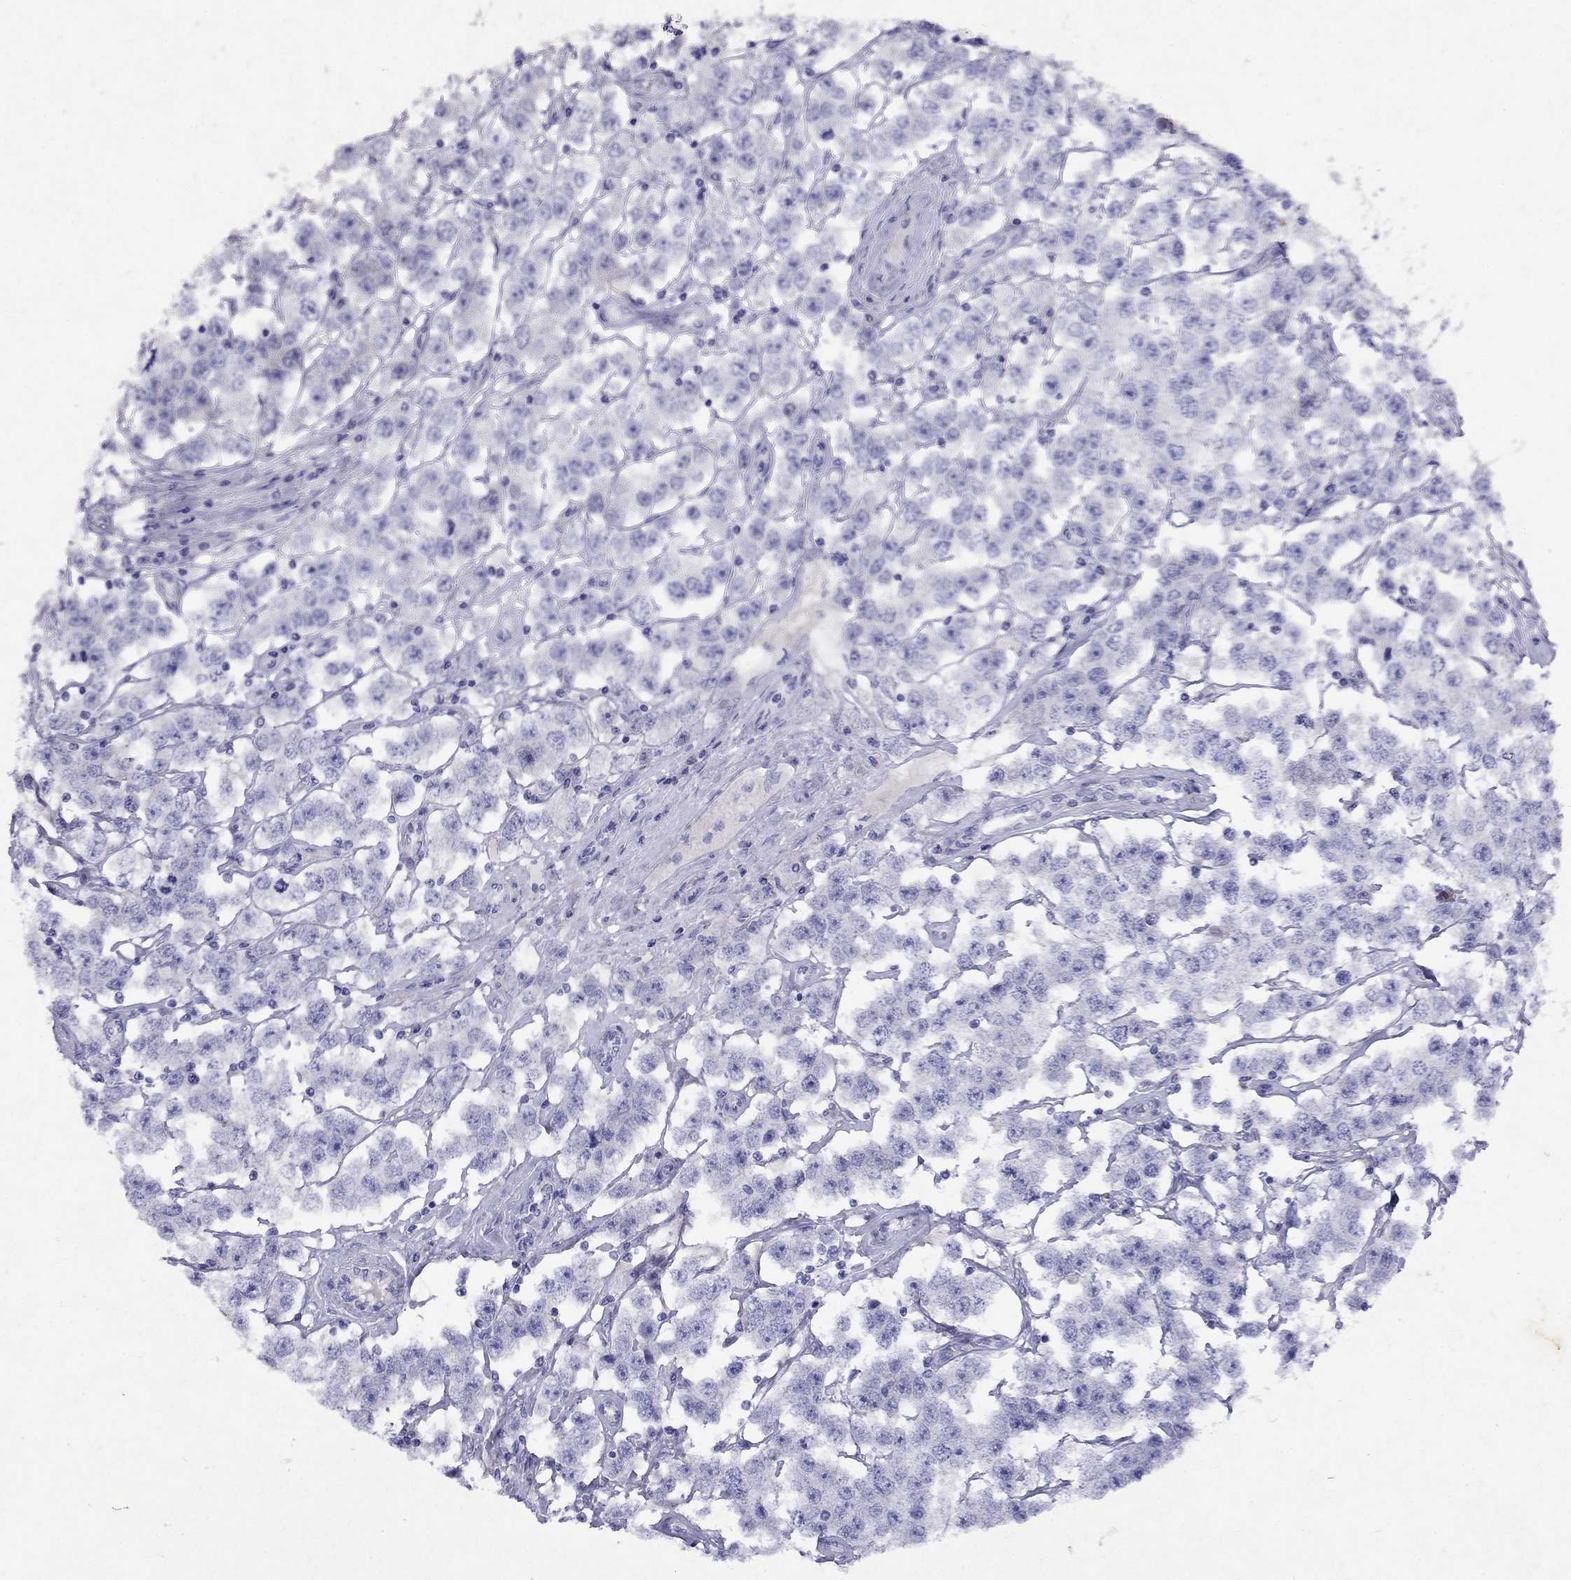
{"staining": {"intensity": "negative", "quantity": "none", "location": "none"}, "tissue": "testis cancer", "cell_type": "Tumor cells", "image_type": "cancer", "snomed": [{"axis": "morphology", "description": "Seminoma, NOS"}, {"axis": "topography", "description": "Testis"}], "caption": "Immunohistochemical staining of human testis cancer displays no significant expression in tumor cells. The staining was performed using DAB (3,3'-diaminobenzidine) to visualize the protein expression in brown, while the nuclei were stained in blue with hematoxylin (Magnification: 20x).", "gene": "GNAT3", "patient": {"sex": "male", "age": 52}}